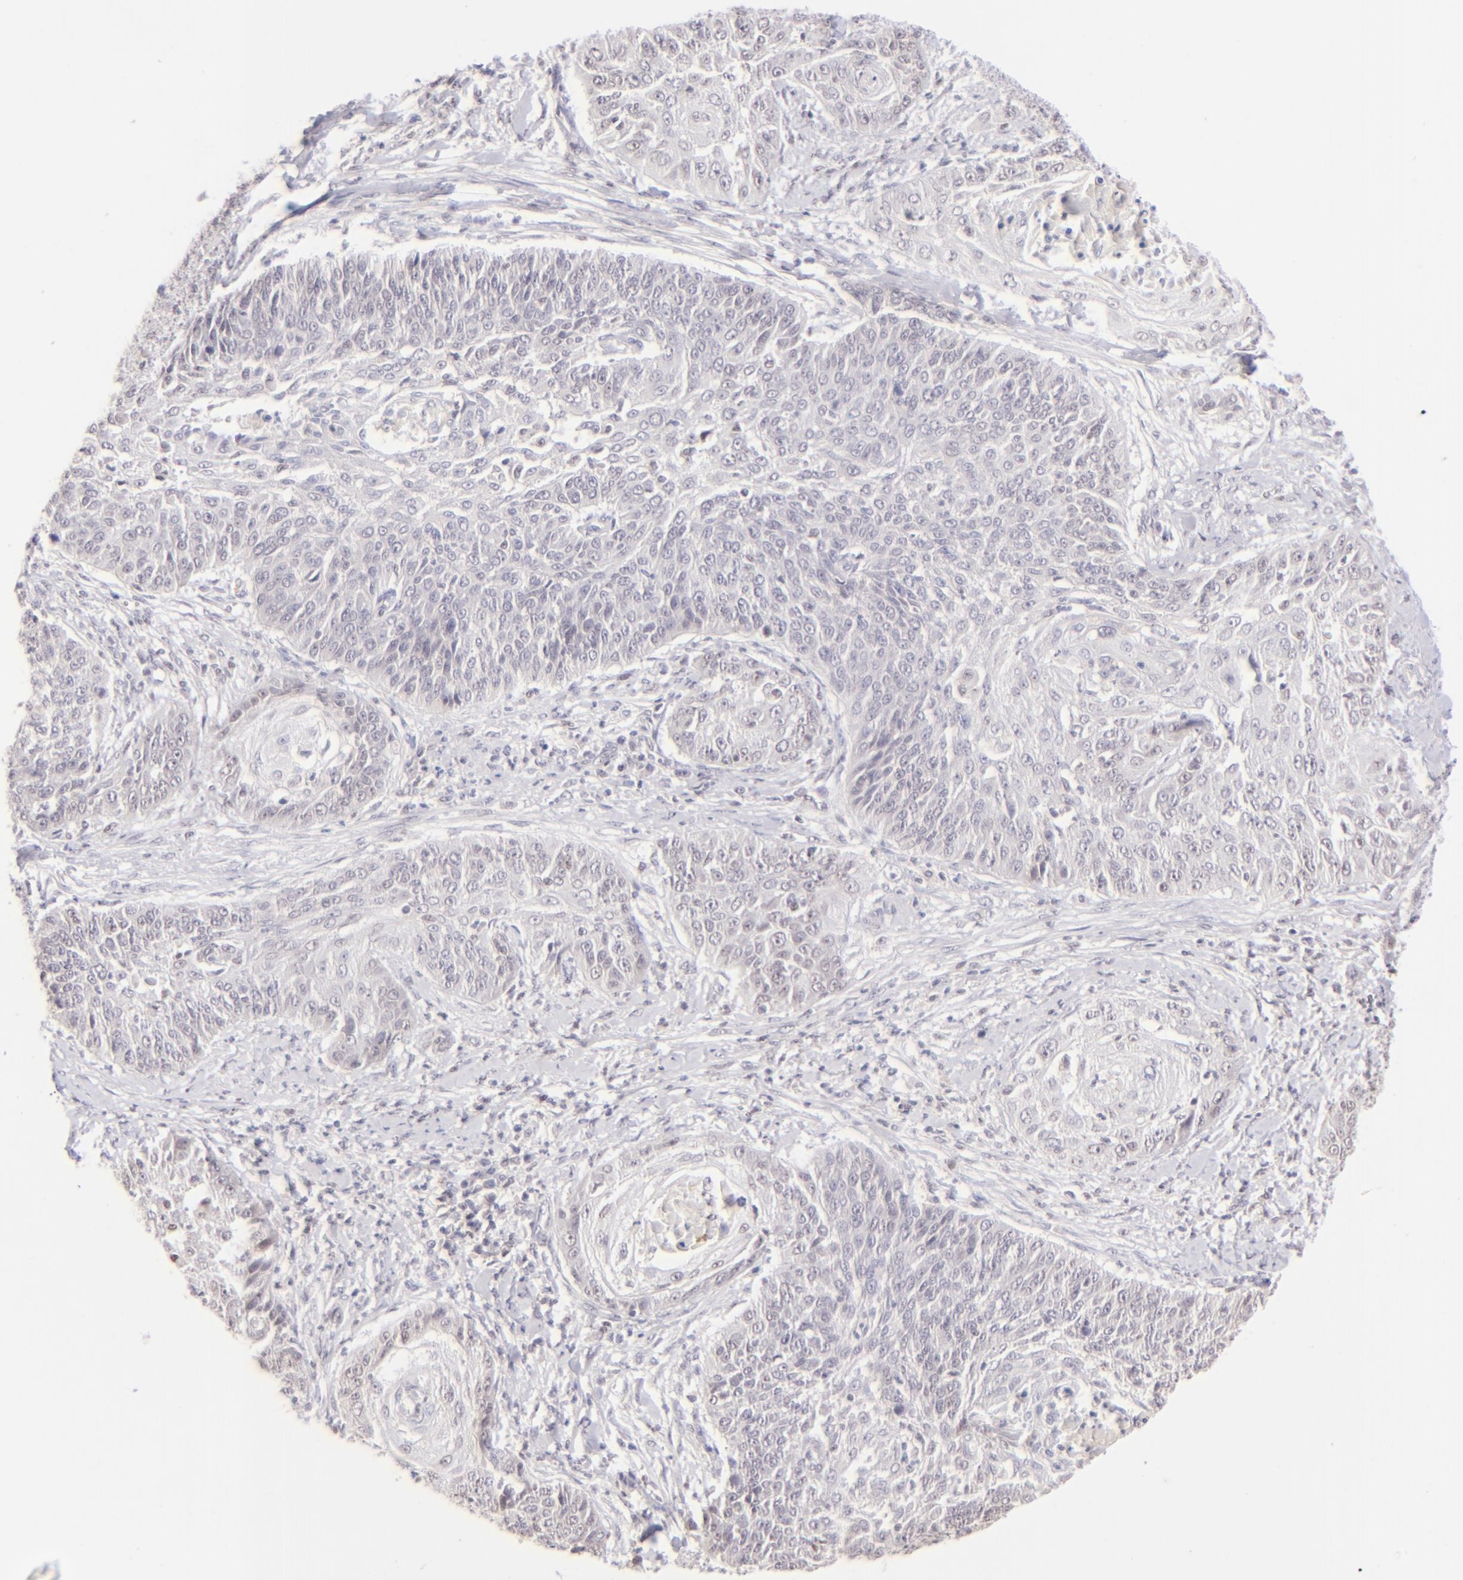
{"staining": {"intensity": "negative", "quantity": "none", "location": "none"}, "tissue": "cervical cancer", "cell_type": "Tumor cells", "image_type": "cancer", "snomed": [{"axis": "morphology", "description": "Squamous cell carcinoma, NOS"}, {"axis": "topography", "description": "Cervix"}], "caption": "DAB (3,3'-diaminobenzidine) immunohistochemical staining of cervical squamous cell carcinoma exhibits no significant positivity in tumor cells. (DAB (3,3'-diaminobenzidine) immunohistochemistry with hematoxylin counter stain).", "gene": "MAGEA1", "patient": {"sex": "female", "age": 64}}